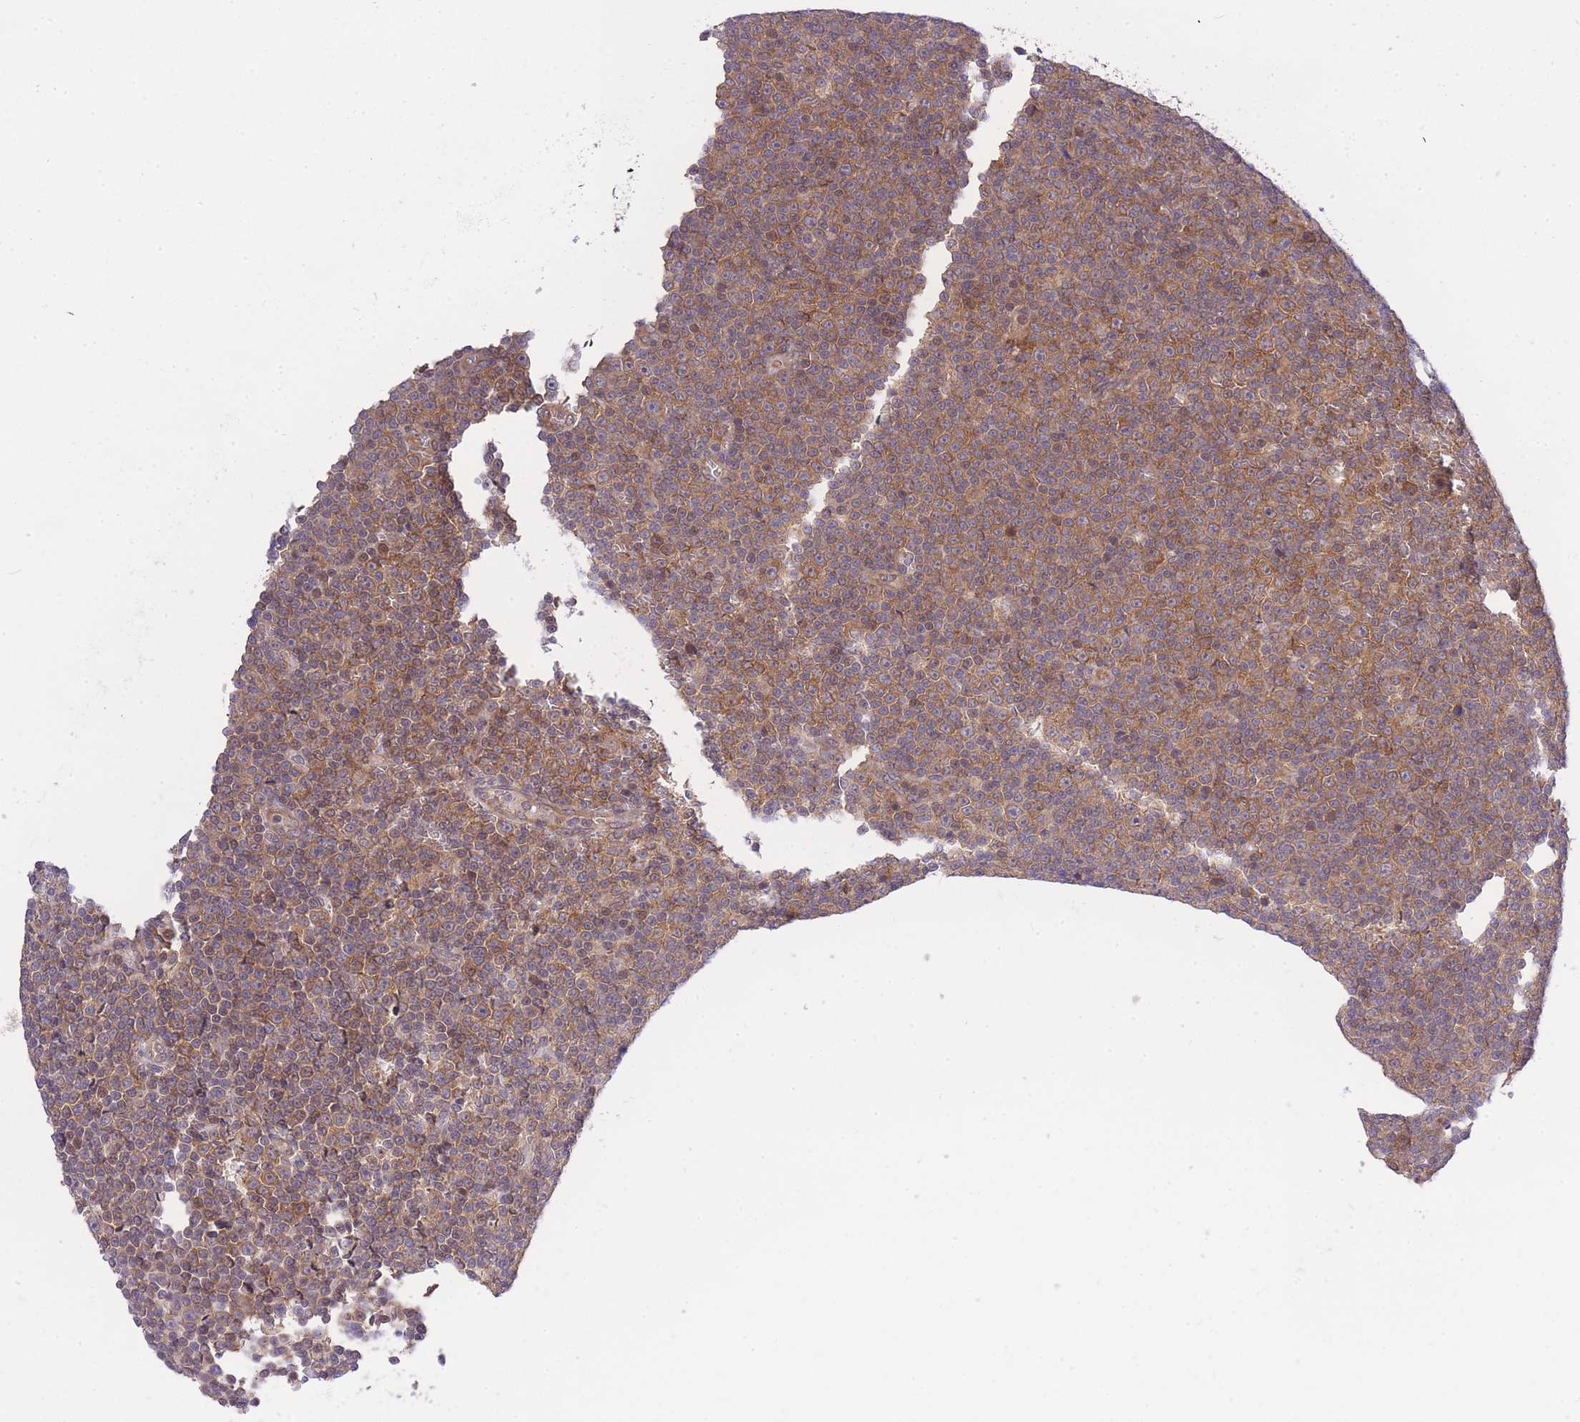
{"staining": {"intensity": "moderate", "quantity": ">75%", "location": "cytoplasmic/membranous"}, "tissue": "lymphoma", "cell_type": "Tumor cells", "image_type": "cancer", "snomed": [{"axis": "morphology", "description": "Malignant lymphoma, non-Hodgkin's type, Low grade"}, {"axis": "topography", "description": "Lymph node"}], "caption": "Protein positivity by immunohistochemistry (IHC) shows moderate cytoplasmic/membranous expression in about >75% of tumor cells in lymphoma.", "gene": "EIF2B2", "patient": {"sex": "female", "age": 67}}